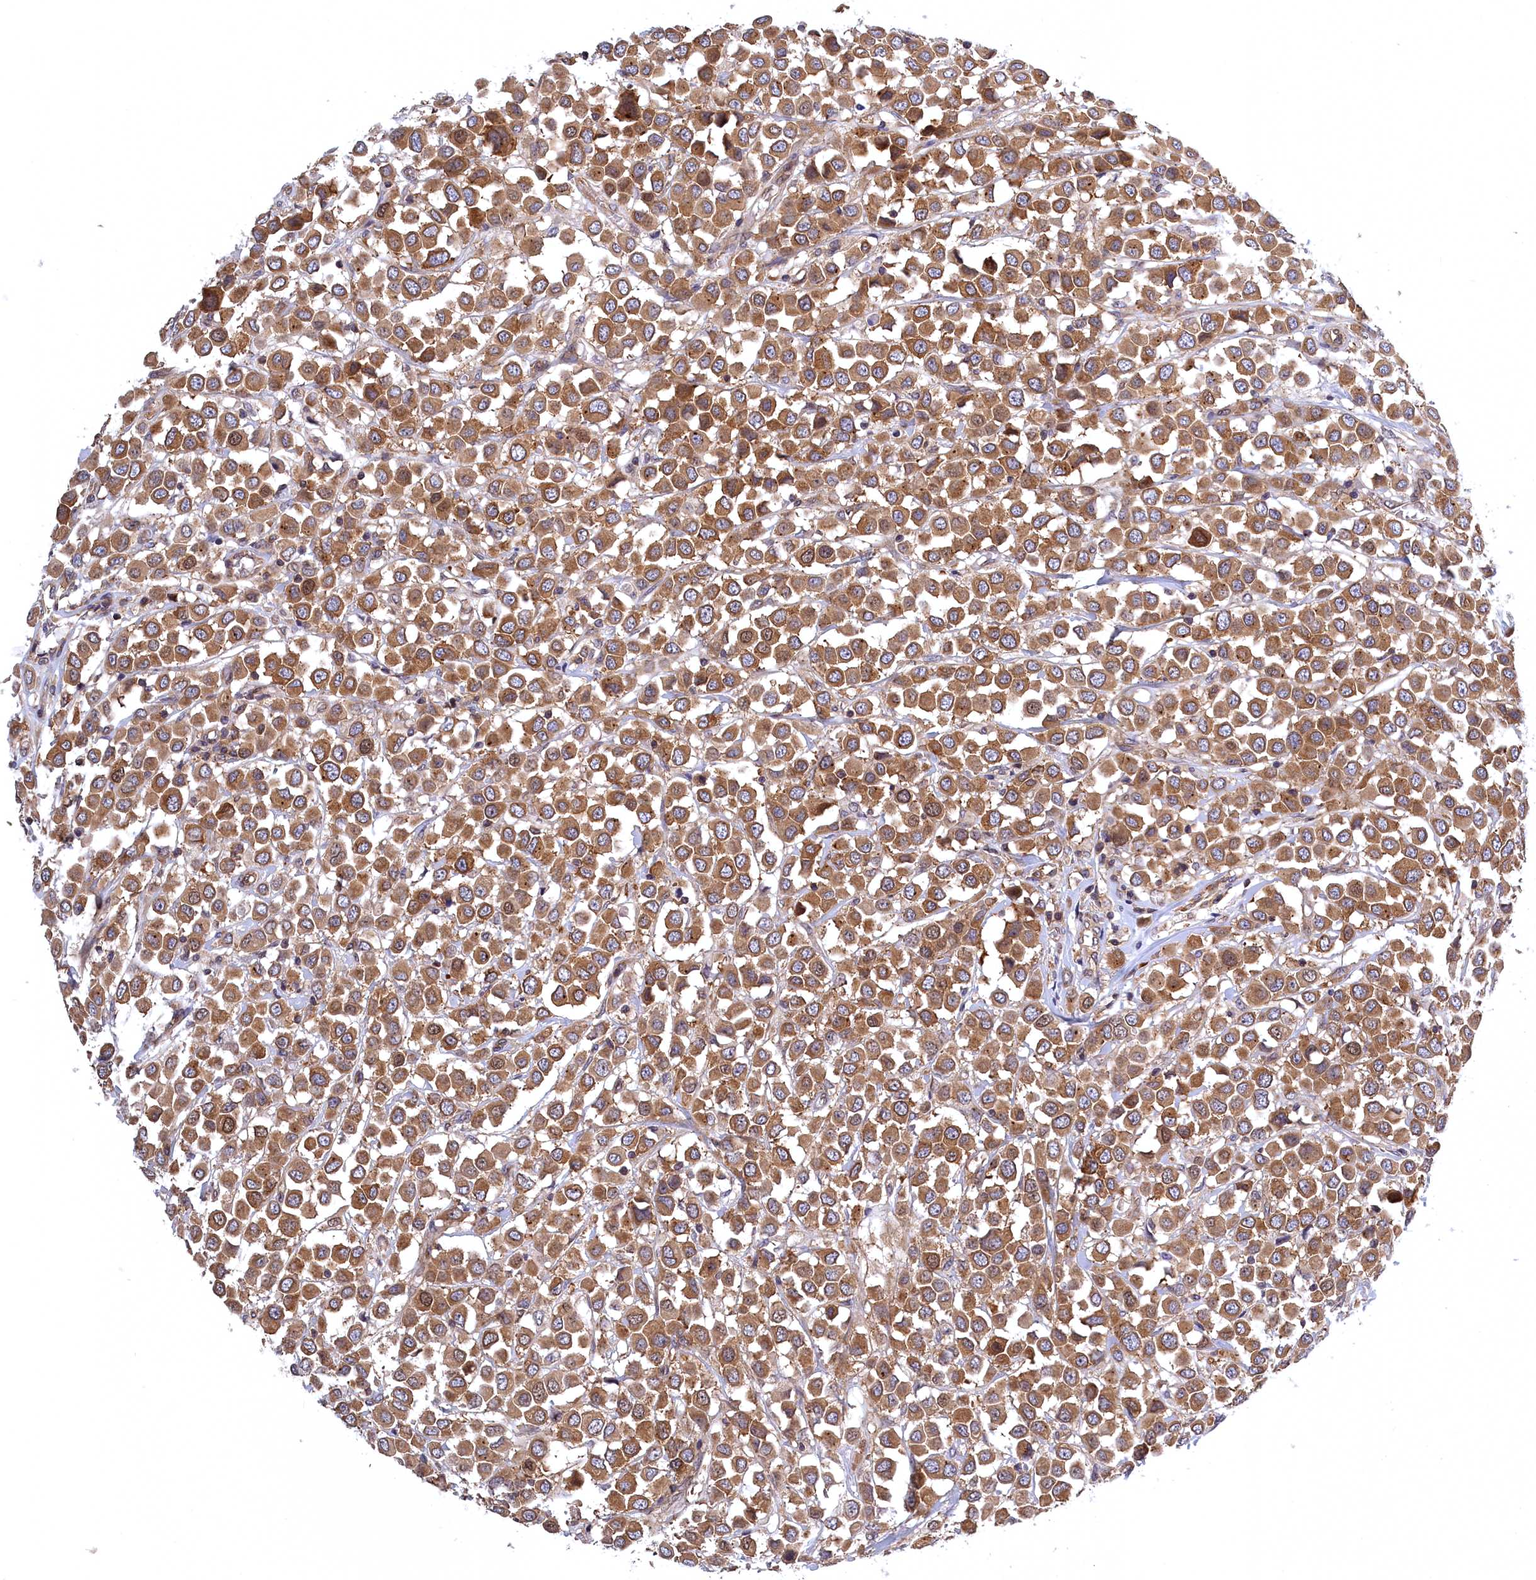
{"staining": {"intensity": "moderate", "quantity": ">75%", "location": "cytoplasmic/membranous,nuclear"}, "tissue": "breast cancer", "cell_type": "Tumor cells", "image_type": "cancer", "snomed": [{"axis": "morphology", "description": "Duct carcinoma"}, {"axis": "topography", "description": "Breast"}], "caption": "High-power microscopy captured an immunohistochemistry (IHC) micrograph of intraductal carcinoma (breast), revealing moderate cytoplasmic/membranous and nuclear positivity in approximately >75% of tumor cells.", "gene": "NAA10", "patient": {"sex": "female", "age": 61}}